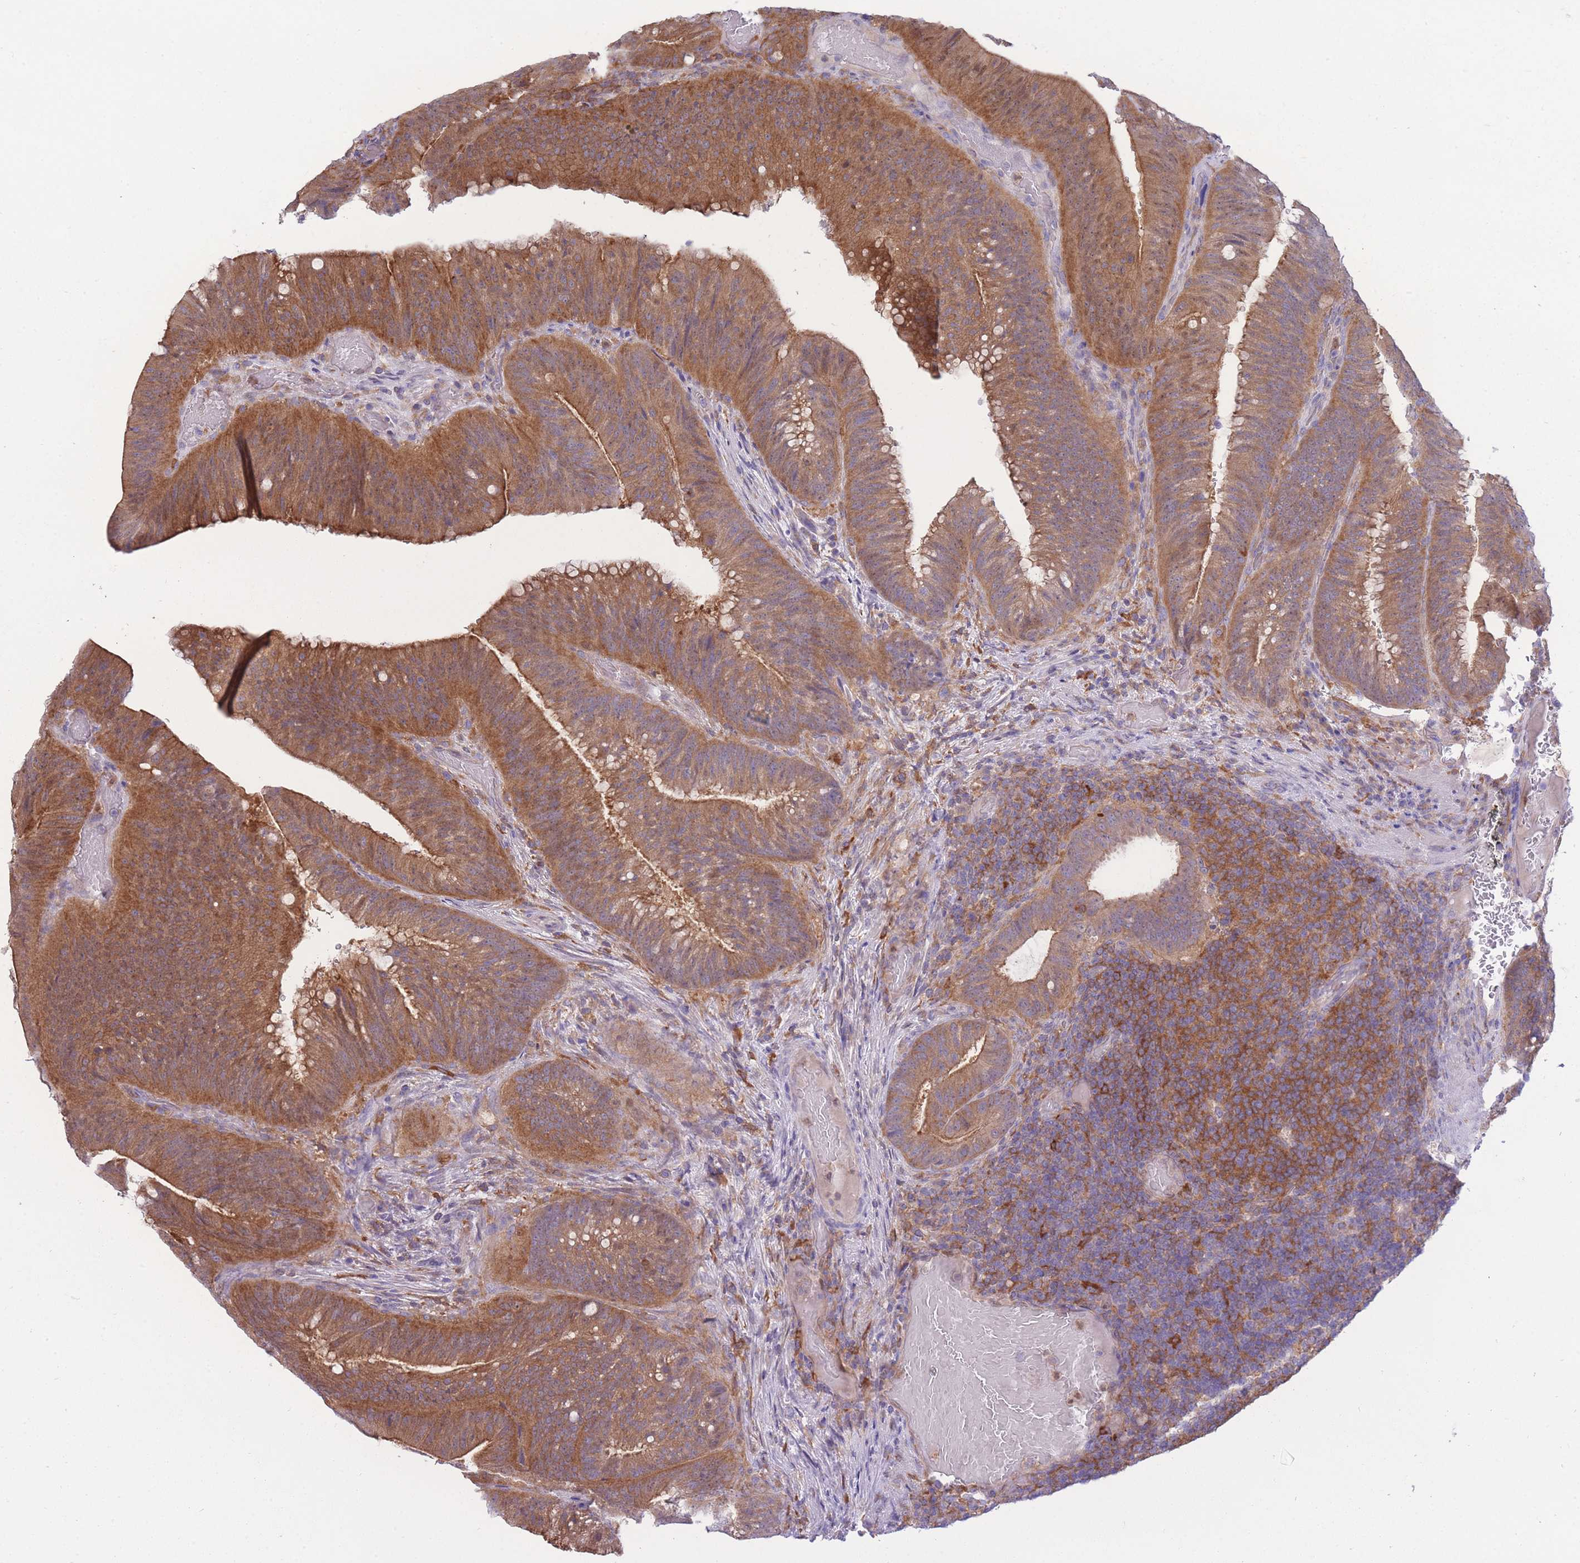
{"staining": {"intensity": "moderate", "quantity": ">75%", "location": "cytoplasmic/membranous,nuclear"}, "tissue": "colorectal cancer", "cell_type": "Tumor cells", "image_type": "cancer", "snomed": [{"axis": "morphology", "description": "Adenocarcinoma, NOS"}, {"axis": "topography", "description": "Colon"}], "caption": "Colorectal cancer (adenocarcinoma) tissue exhibits moderate cytoplasmic/membranous and nuclear staining in about >75% of tumor cells, visualized by immunohistochemistry.", "gene": "NAMPT", "patient": {"sex": "female", "age": 43}}